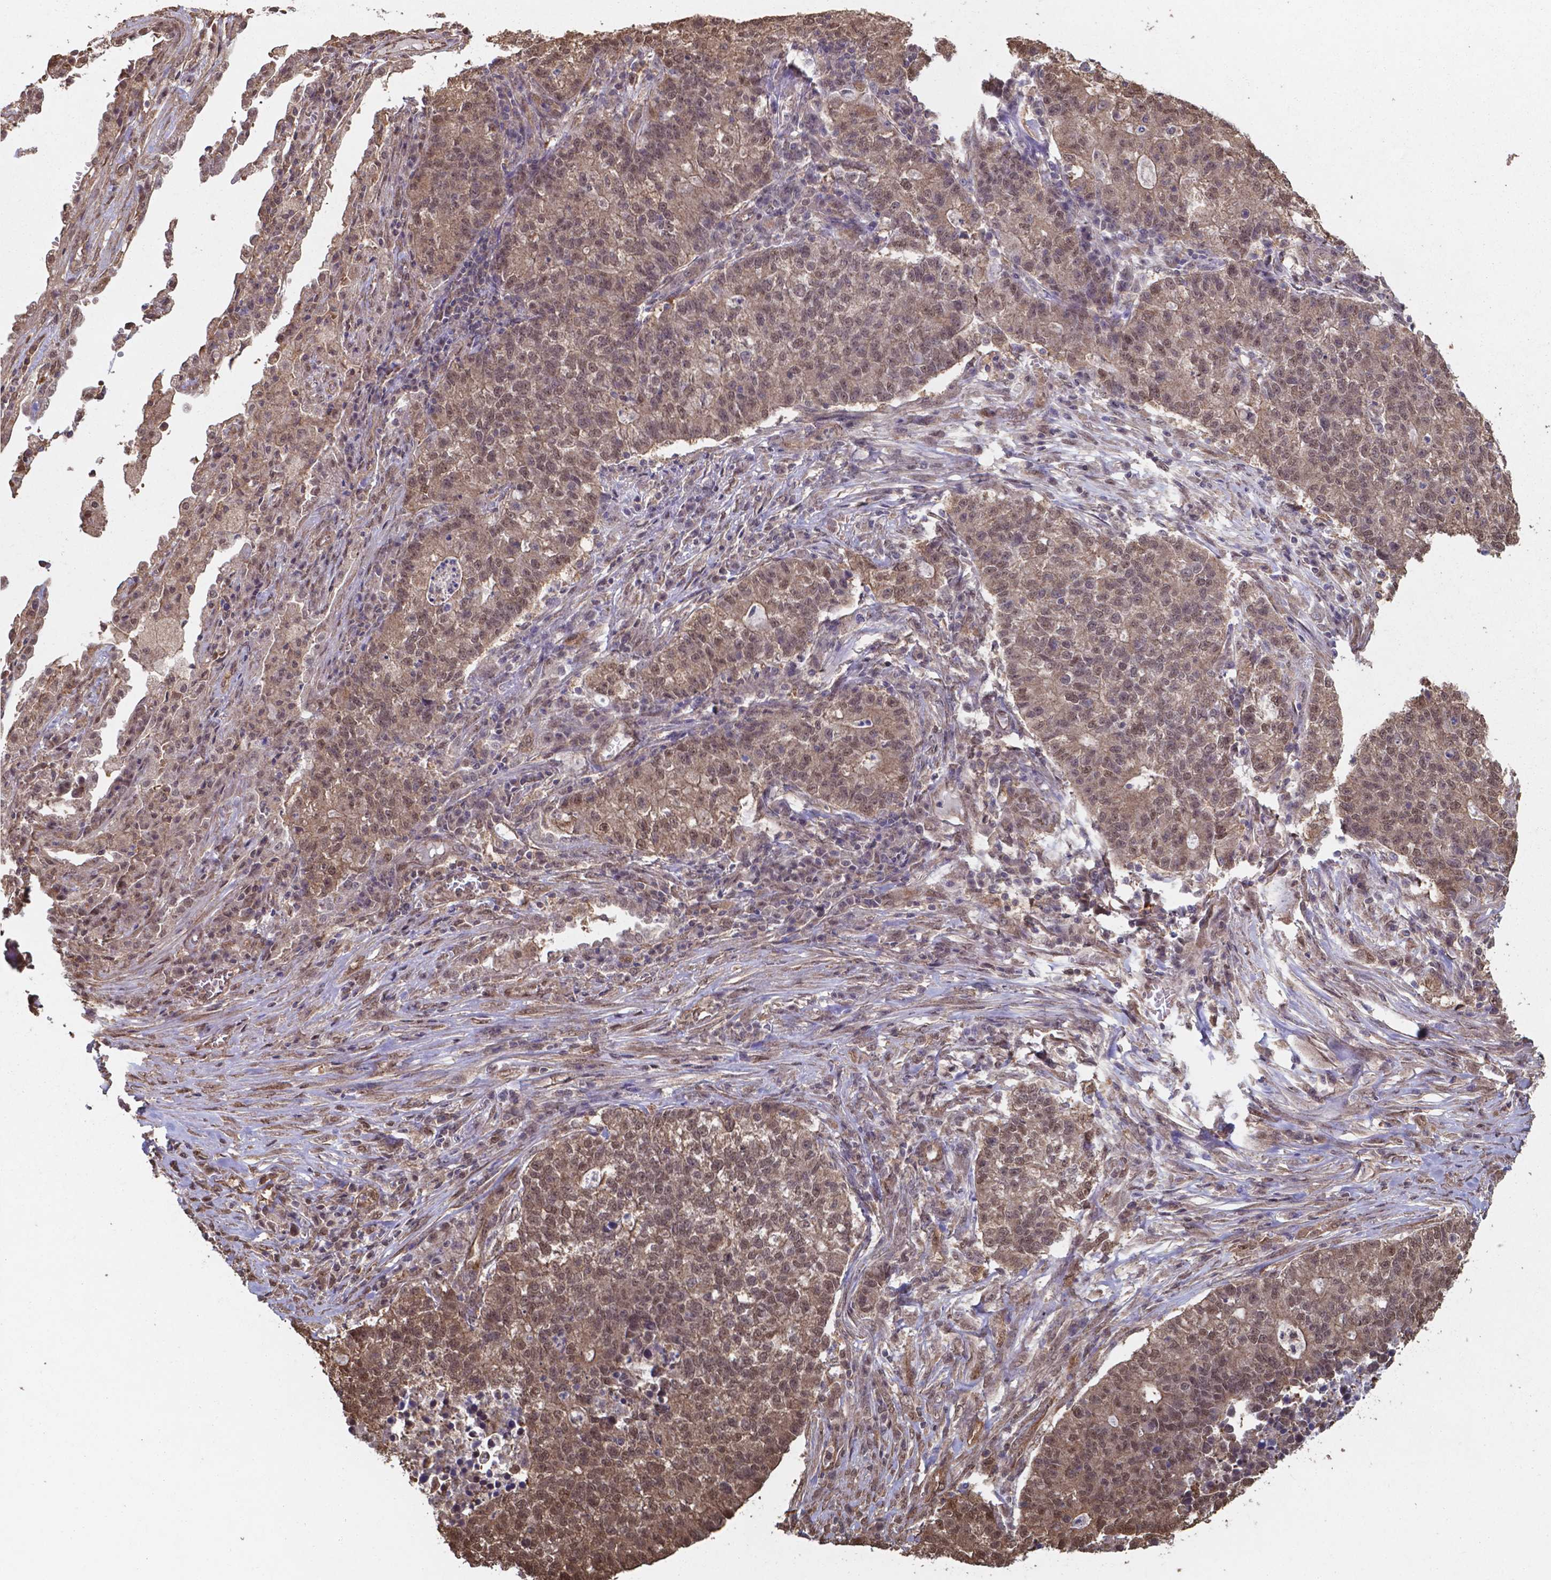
{"staining": {"intensity": "moderate", "quantity": ">75%", "location": "cytoplasmic/membranous,nuclear"}, "tissue": "lung cancer", "cell_type": "Tumor cells", "image_type": "cancer", "snomed": [{"axis": "morphology", "description": "Adenocarcinoma, NOS"}, {"axis": "topography", "description": "Lung"}], "caption": "Protein staining of lung adenocarcinoma tissue exhibits moderate cytoplasmic/membranous and nuclear staining in approximately >75% of tumor cells.", "gene": "CHP2", "patient": {"sex": "male", "age": 57}}